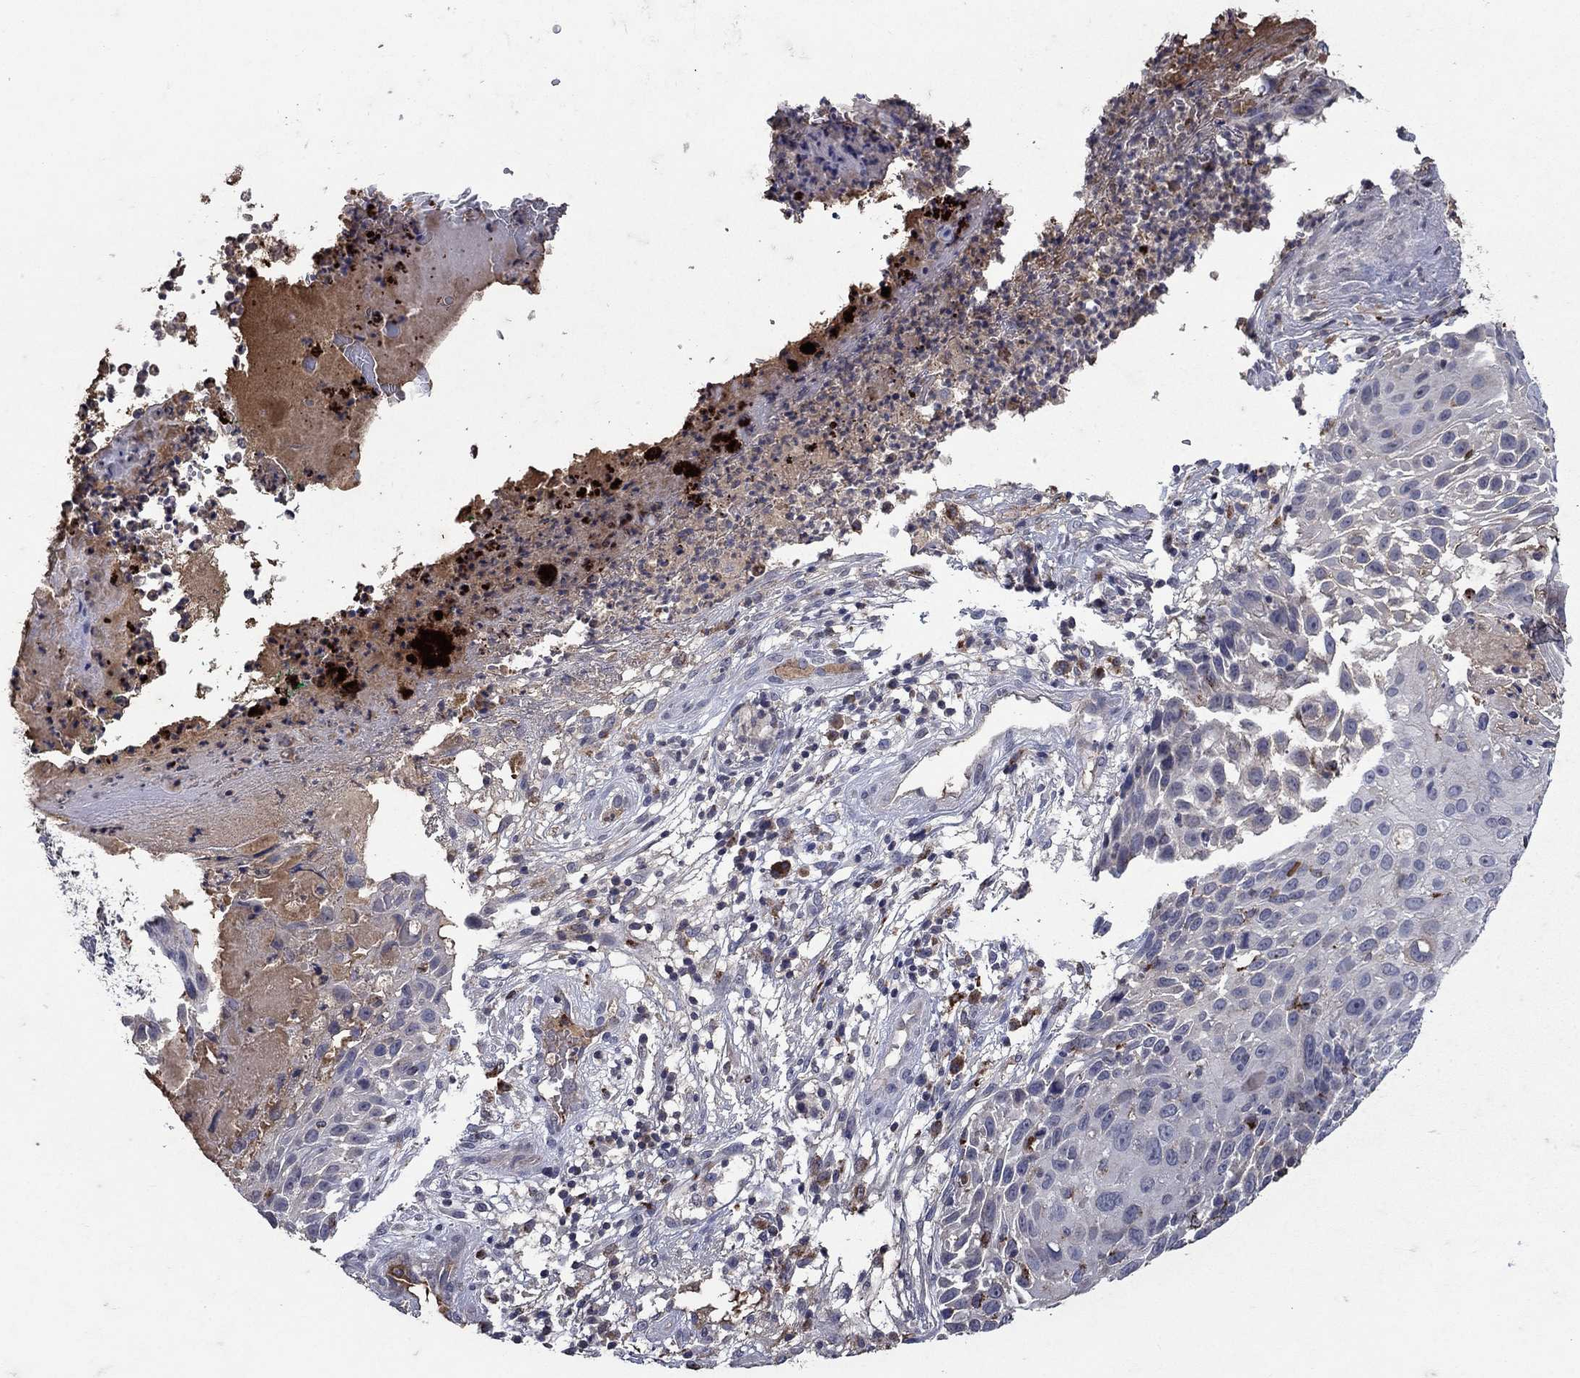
{"staining": {"intensity": "negative", "quantity": "none", "location": "none"}, "tissue": "skin cancer", "cell_type": "Tumor cells", "image_type": "cancer", "snomed": [{"axis": "morphology", "description": "Squamous cell carcinoma, NOS"}, {"axis": "topography", "description": "Skin"}], "caption": "A micrograph of skin cancer stained for a protein displays no brown staining in tumor cells. (Brightfield microscopy of DAB immunohistochemistry at high magnification).", "gene": "NPC2", "patient": {"sex": "male", "age": 92}}